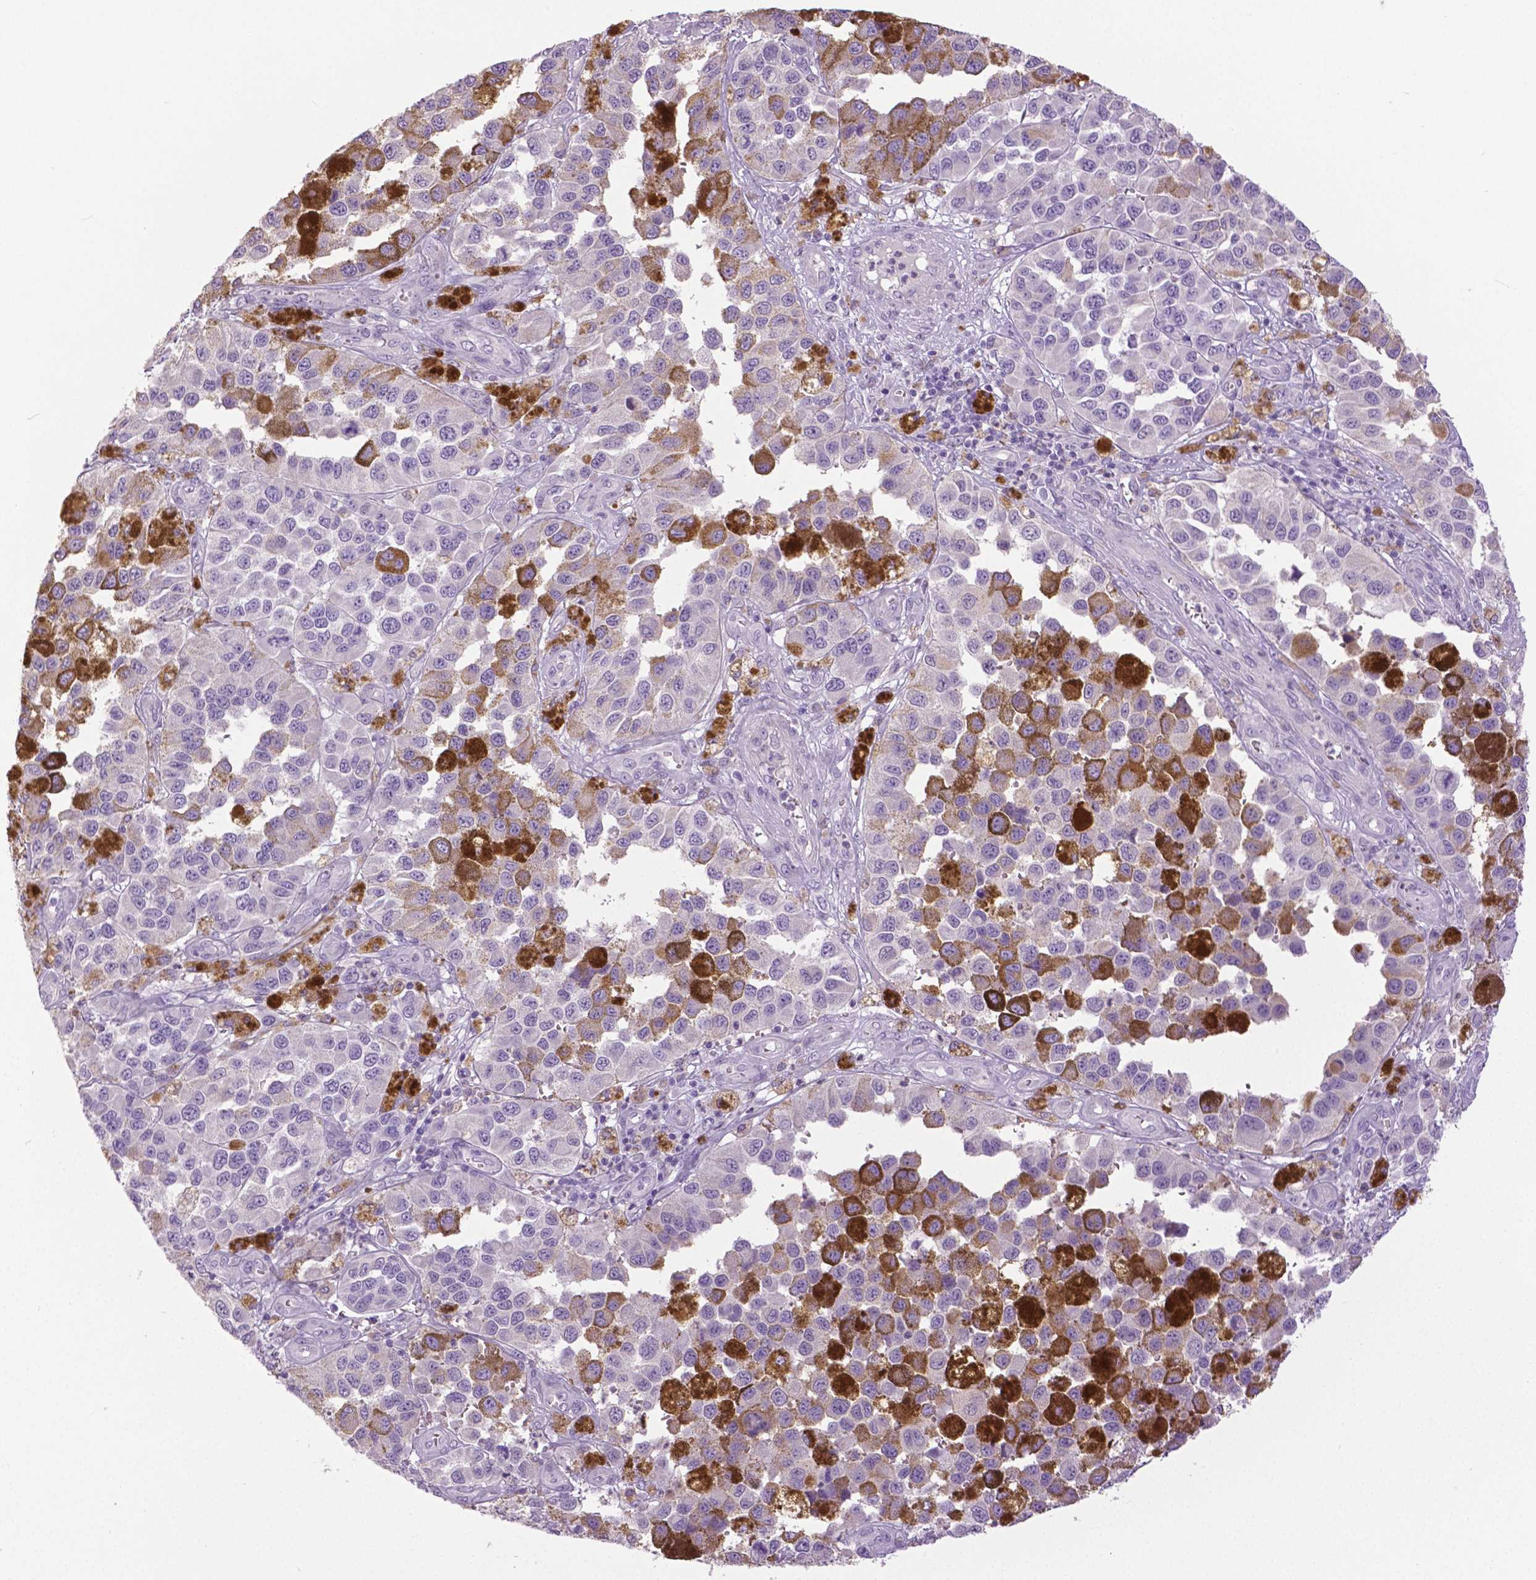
{"staining": {"intensity": "negative", "quantity": "none", "location": "none"}, "tissue": "melanoma", "cell_type": "Tumor cells", "image_type": "cancer", "snomed": [{"axis": "morphology", "description": "Malignant melanoma, NOS"}, {"axis": "topography", "description": "Skin"}], "caption": "Tumor cells are negative for protein expression in human melanoma.", "gene": "DNAH12", "patient": {"sex": "female", "age": 58}}